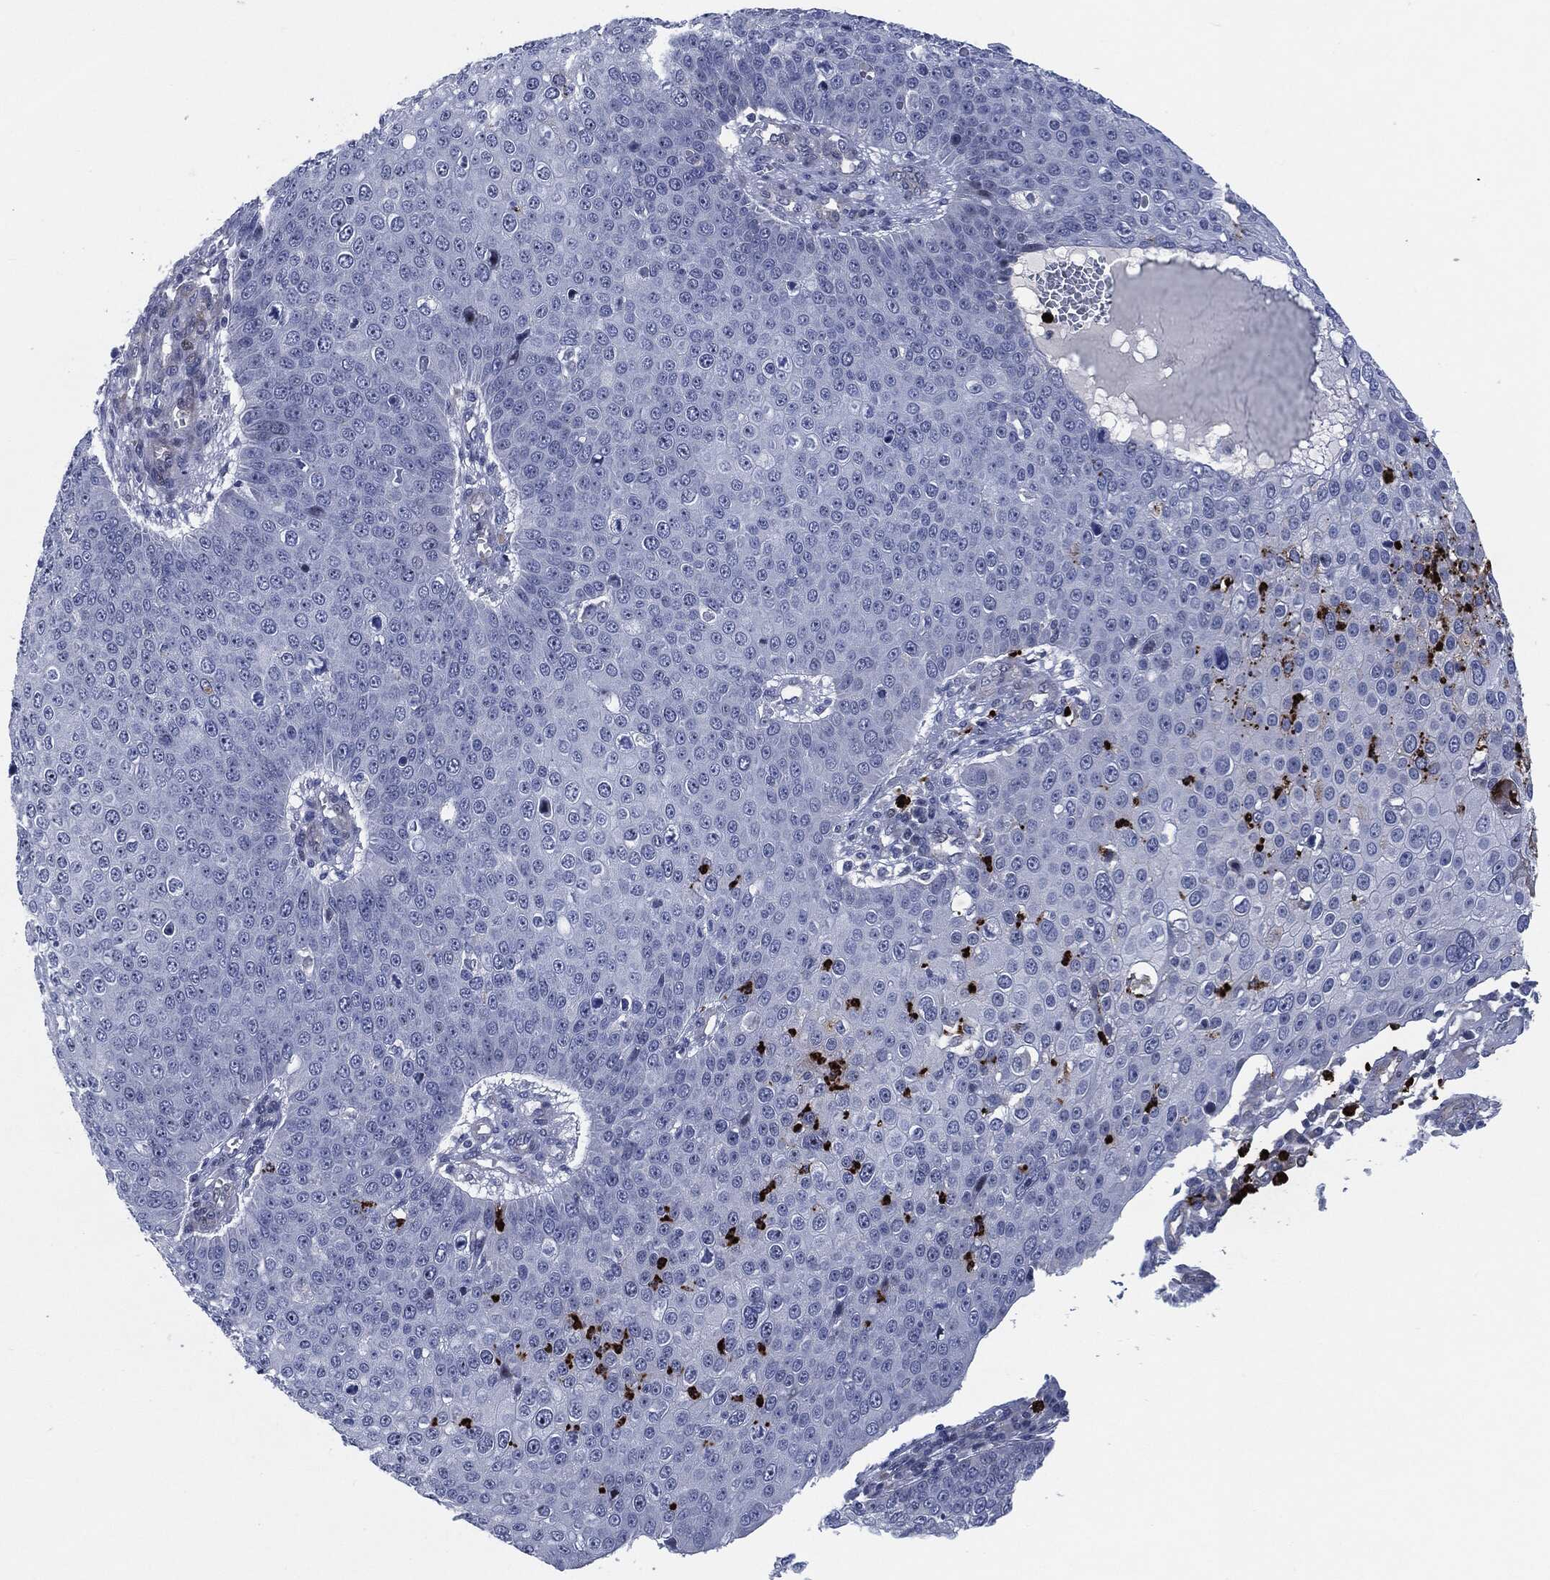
{"staining": {"intensity": "negative", "quantity": "none", "location": "none"}, "tissue": "skin cancer", "cell_type": "Tumor cells", "image_type": "cancer", "snomed": [{"axis": "morphology", "description": "Squamous cell carcinoma, NOS"}, {"axis": "topography", "description": "Skin"}], "caption": "Histopathology image shows no protein expression in tumor cells of squamous cell carcinoma (skin) tissue.", "gene": "MPO", "patient": {"sex": "male", "age": 71}}